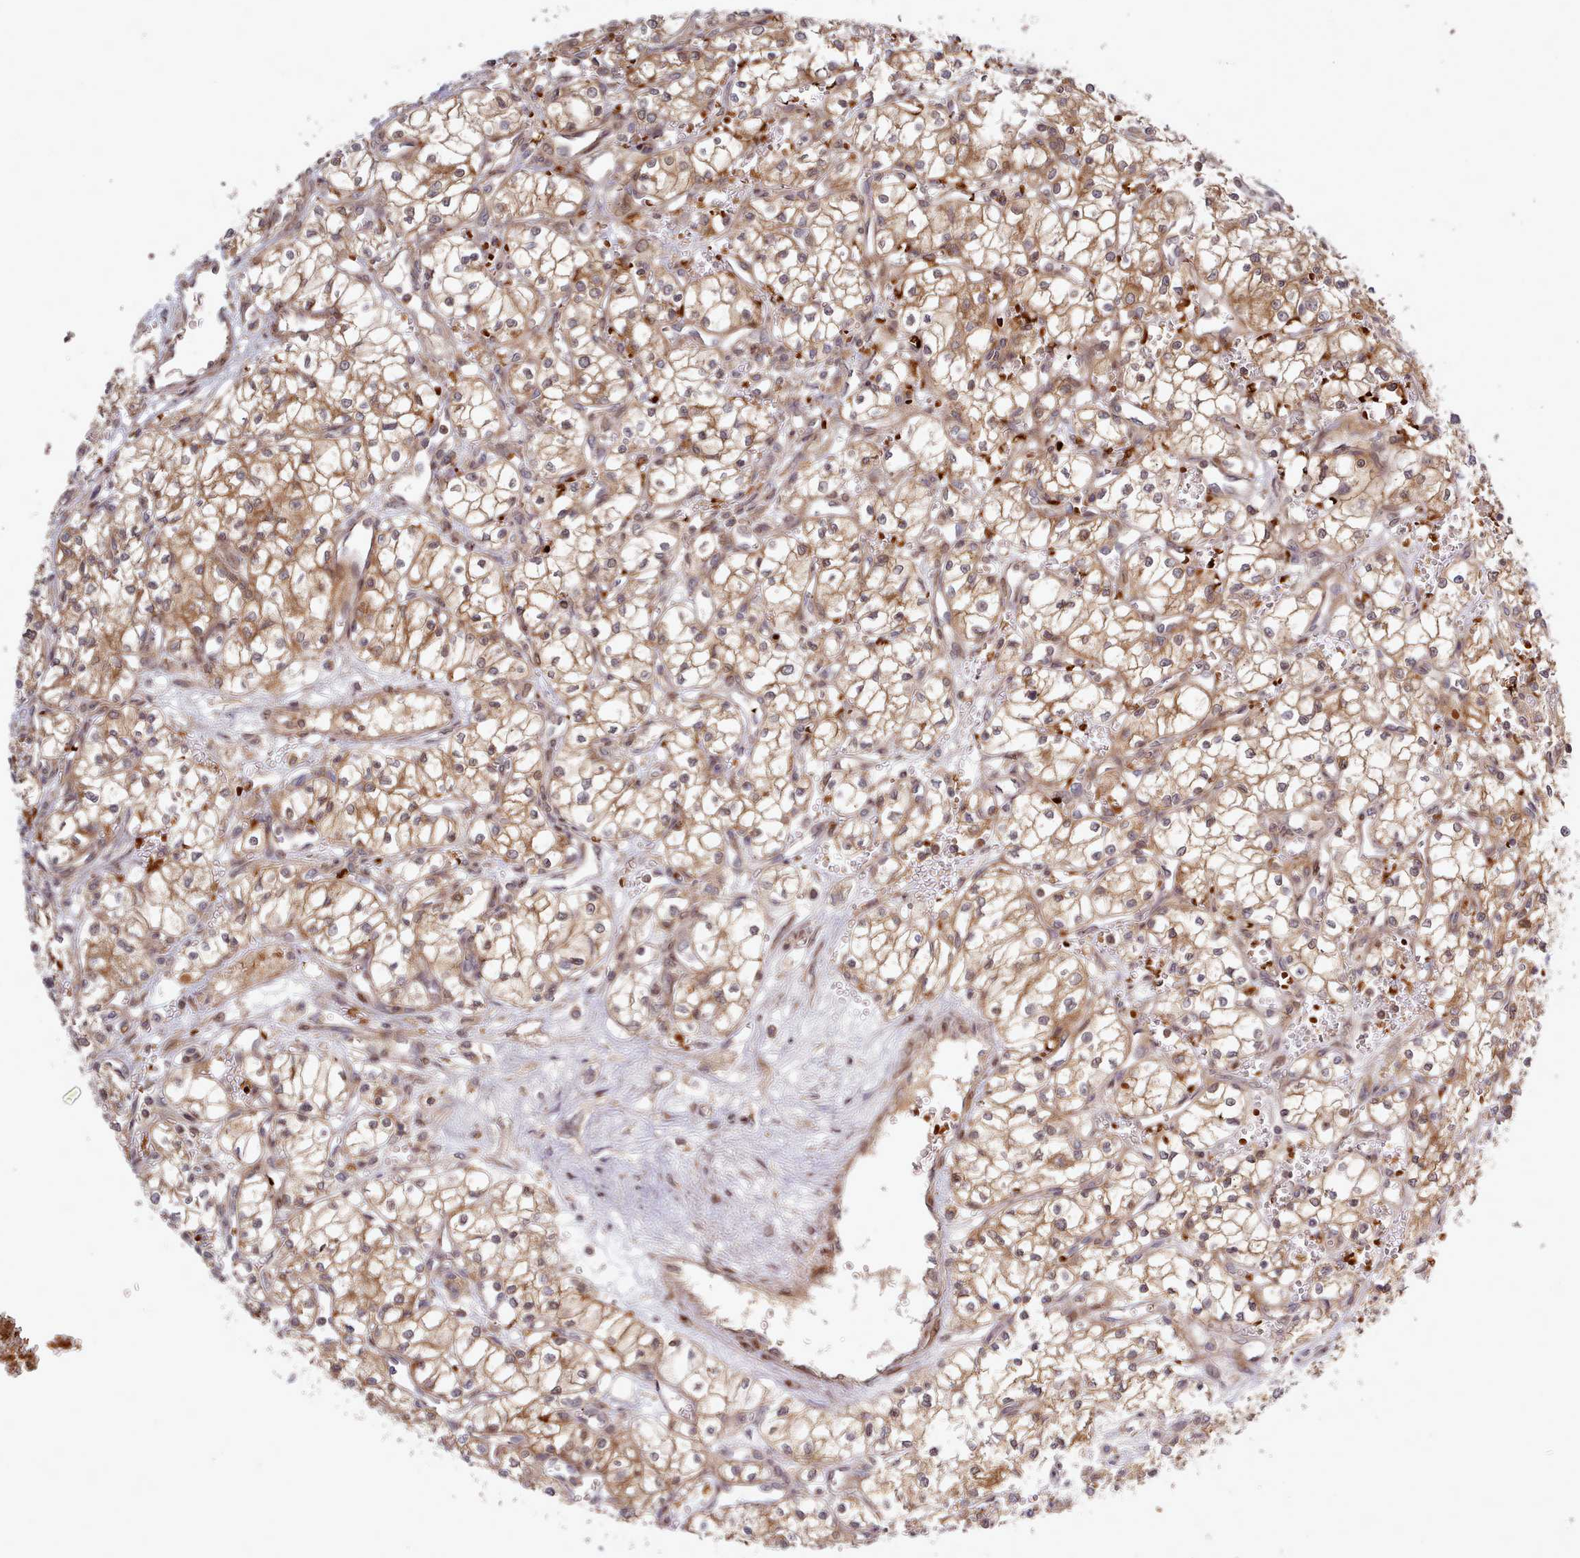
{"staining": {"intensity": "moderate", "quantity": ">75%", "location": "cytoplasmic/membranous"}, "tissue": "renal cancer", "cell_type": "Tumor cells", "image_type": "cancer", "snomed": [{"axis": "morphology", "description": "Adenocarcinoma, NOS"}, {"axis": "topography", "description": "Kidney"}], "caption": "Immunohistochemistry micrograph of human renal cancer (adenocarcinoma) stained for a protein (brown), which demonstrates medium levels of moderate cytoplasmic/membranous staining in about >75% of tumor cells.", "gene": "UBE2G1", "patient": {"sex": "male", "age": 59}}